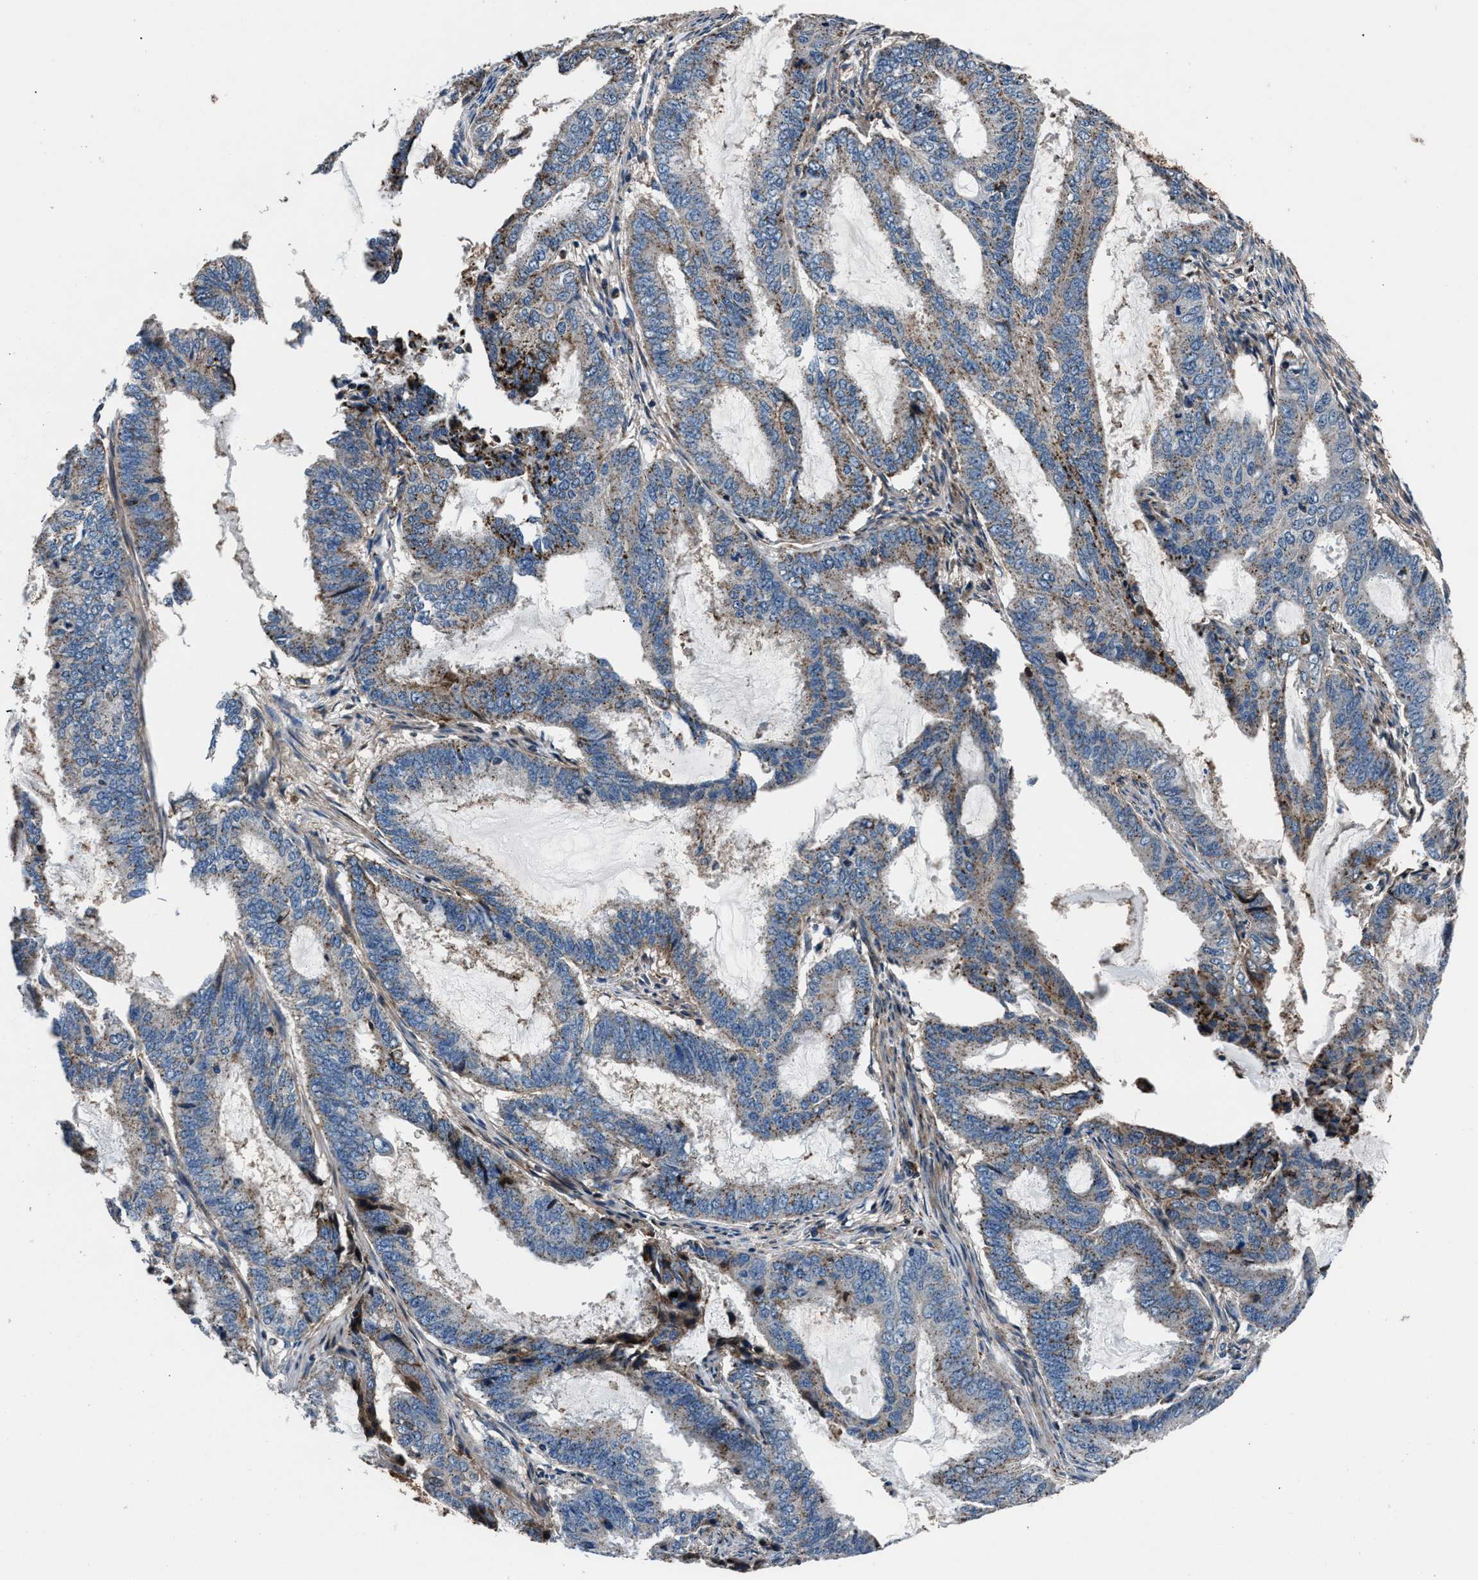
{"staining": {"intensity": "weak", "quantity": ">75%", "location": "cytoplasmic/membranous"}, "tissue": "endometrial cancer", "cell_type": "Tumor cells", "image_type": "cancer", "snomed": [{"axis": "morphology", "description": "Adenocarcinoma, NOS"}, {"axis": "topography", "description": "Endometrium"}], "caption": "The micrograph exhibits a brown stain indicating the presence of a protein in the cytoplasmic/membranous of tumor cells in endometrial adenocarcinoma.", "gene": "MFSD11", "patient": {"sex": "female", "age": 51}}